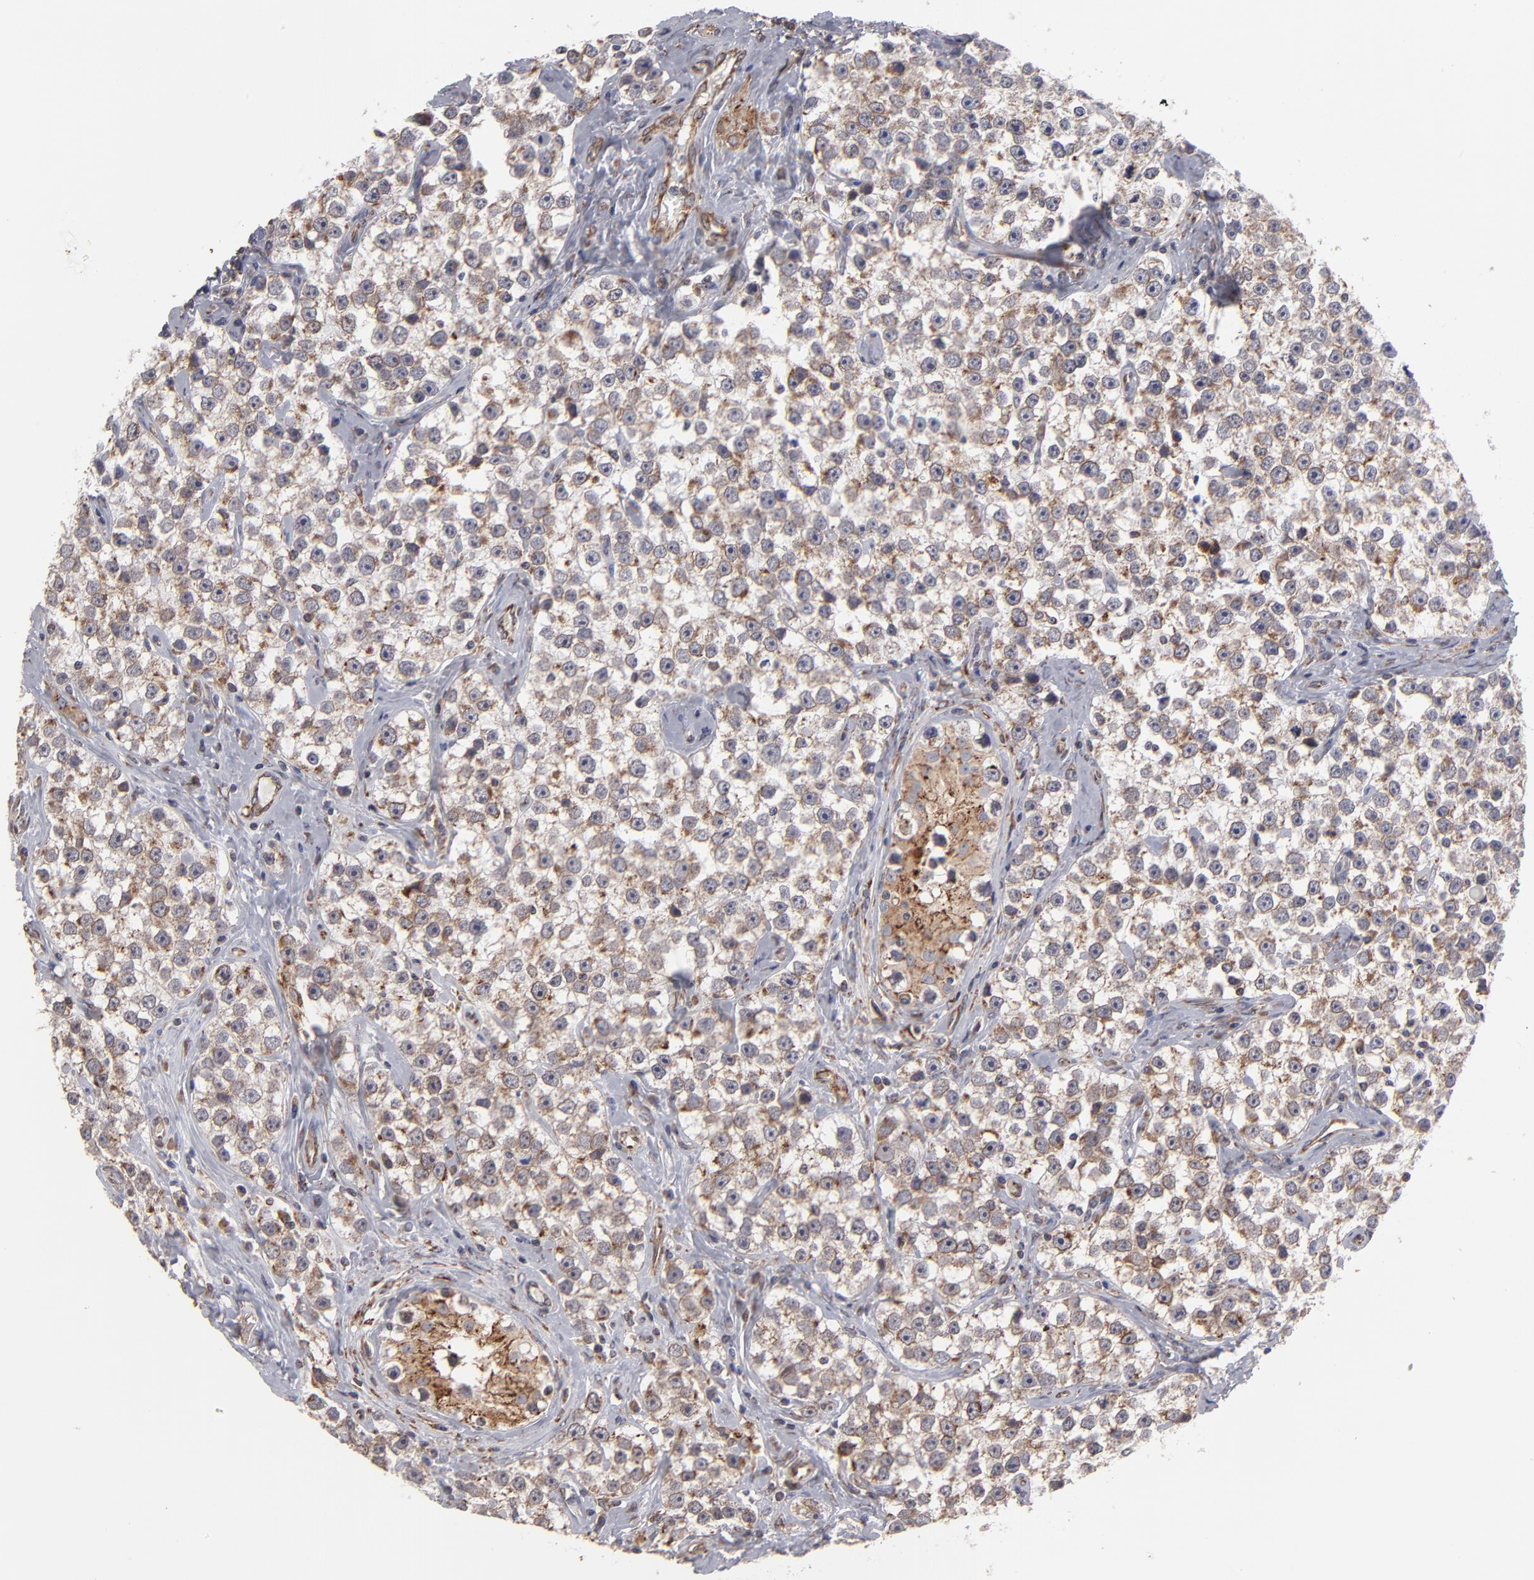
{"staining": {"intensity": "weak", "quantity": ">75%", "location": "cytoplasmic/membranous"}, "tissue": "testis cancer", "cell_type": "Tumor cells", "image_type": "cancer", "snomed": [{"axis": "morphology", "description": "Seminoma, NOS"}, {"axis": "topography", "description": "Testis"}], "caption": "Immunohistochemical staining of seminoma (testis) reveals weak cytoplasmic/membranous protein positivity in approximately >75% of tumor cells.", "gene": "KTN1", "patient": {"sex": "male", "age": 32}}